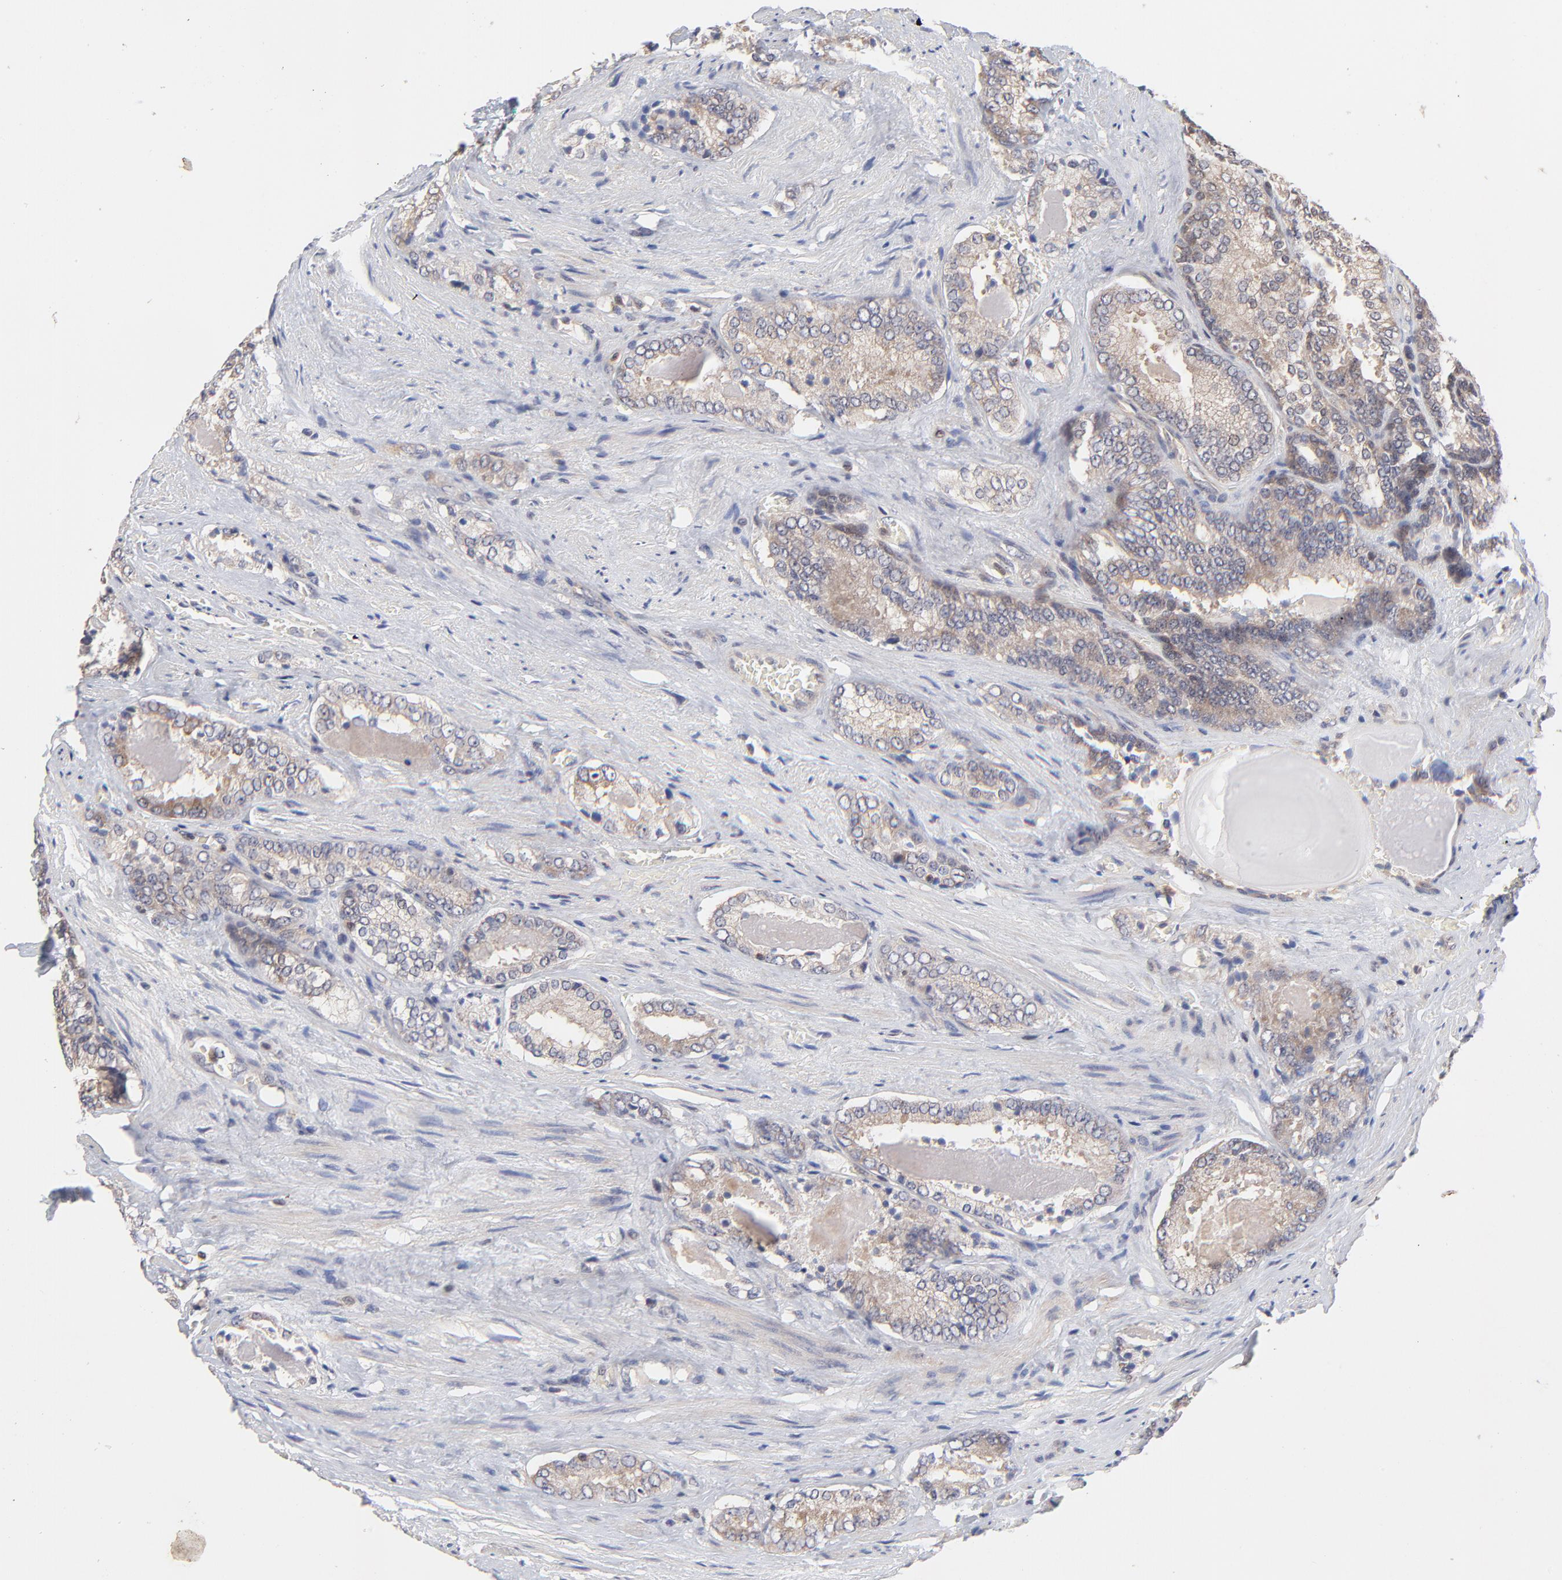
{"staining": {"intensity": "weak", "quantity": ">75%", "location": "cytoplasmic/membranous"}, "tissue": "prostate cancer", "cell_type": "Tumor cells", "image_type": "cancer", "snomed": [{"axis": "morphology", "description": "Adenocarcinoma, Medium grade"}, {"axis": "topography", "description": "Prostate"}], "caption": "High-power microscopy captured an immunohistochemistry micrograph of medium-grade adenocarcinoma (prostate), revealing weak cytoplasmic/membranous staining in about >75% of tumor cells.", "gene": "PCMT1", "patient": {"sex": "male", "age": 60}}